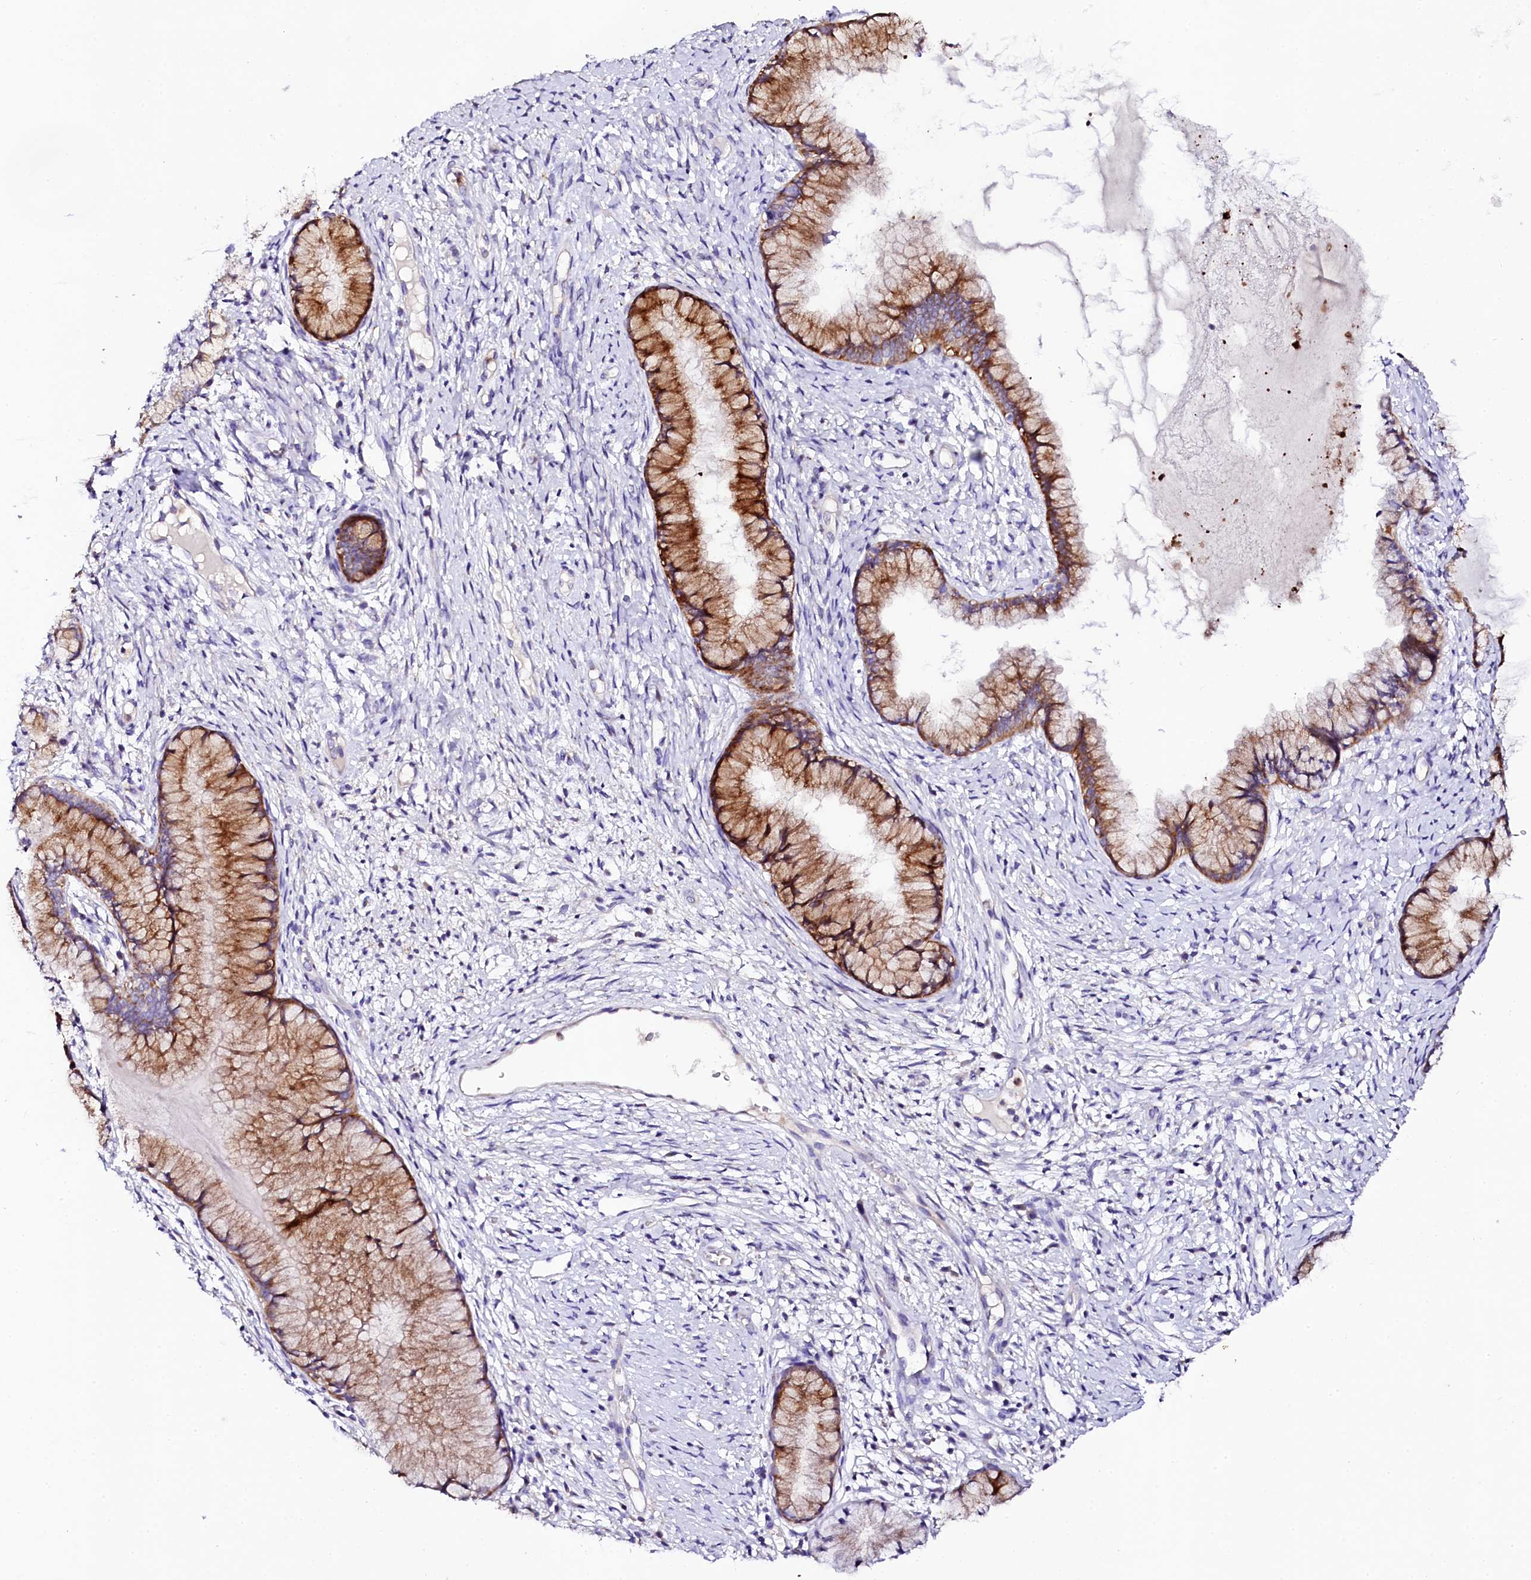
{"staining": {"intensity": "moderate", "quantity": "25%-75%", "location": "cytoplasmic/membranous"}, "tissue": "cervix", "cell_type": "Glandular cells", "image_type": "normal", "snomed": [{"axis": "morphology", "description": "Normal tissue, NOS"}, {"axis": "topography", "description": "Cervix"}], "caption": "Unremarkable cervix shows moderate cytoplasmic/membranous staining in about 25%-75% of glandular cells (DAB IHC with brightfield microscopy, high magnification)..", "gene": "NAA16", "patient": {"sex": "female", "age": 42}}